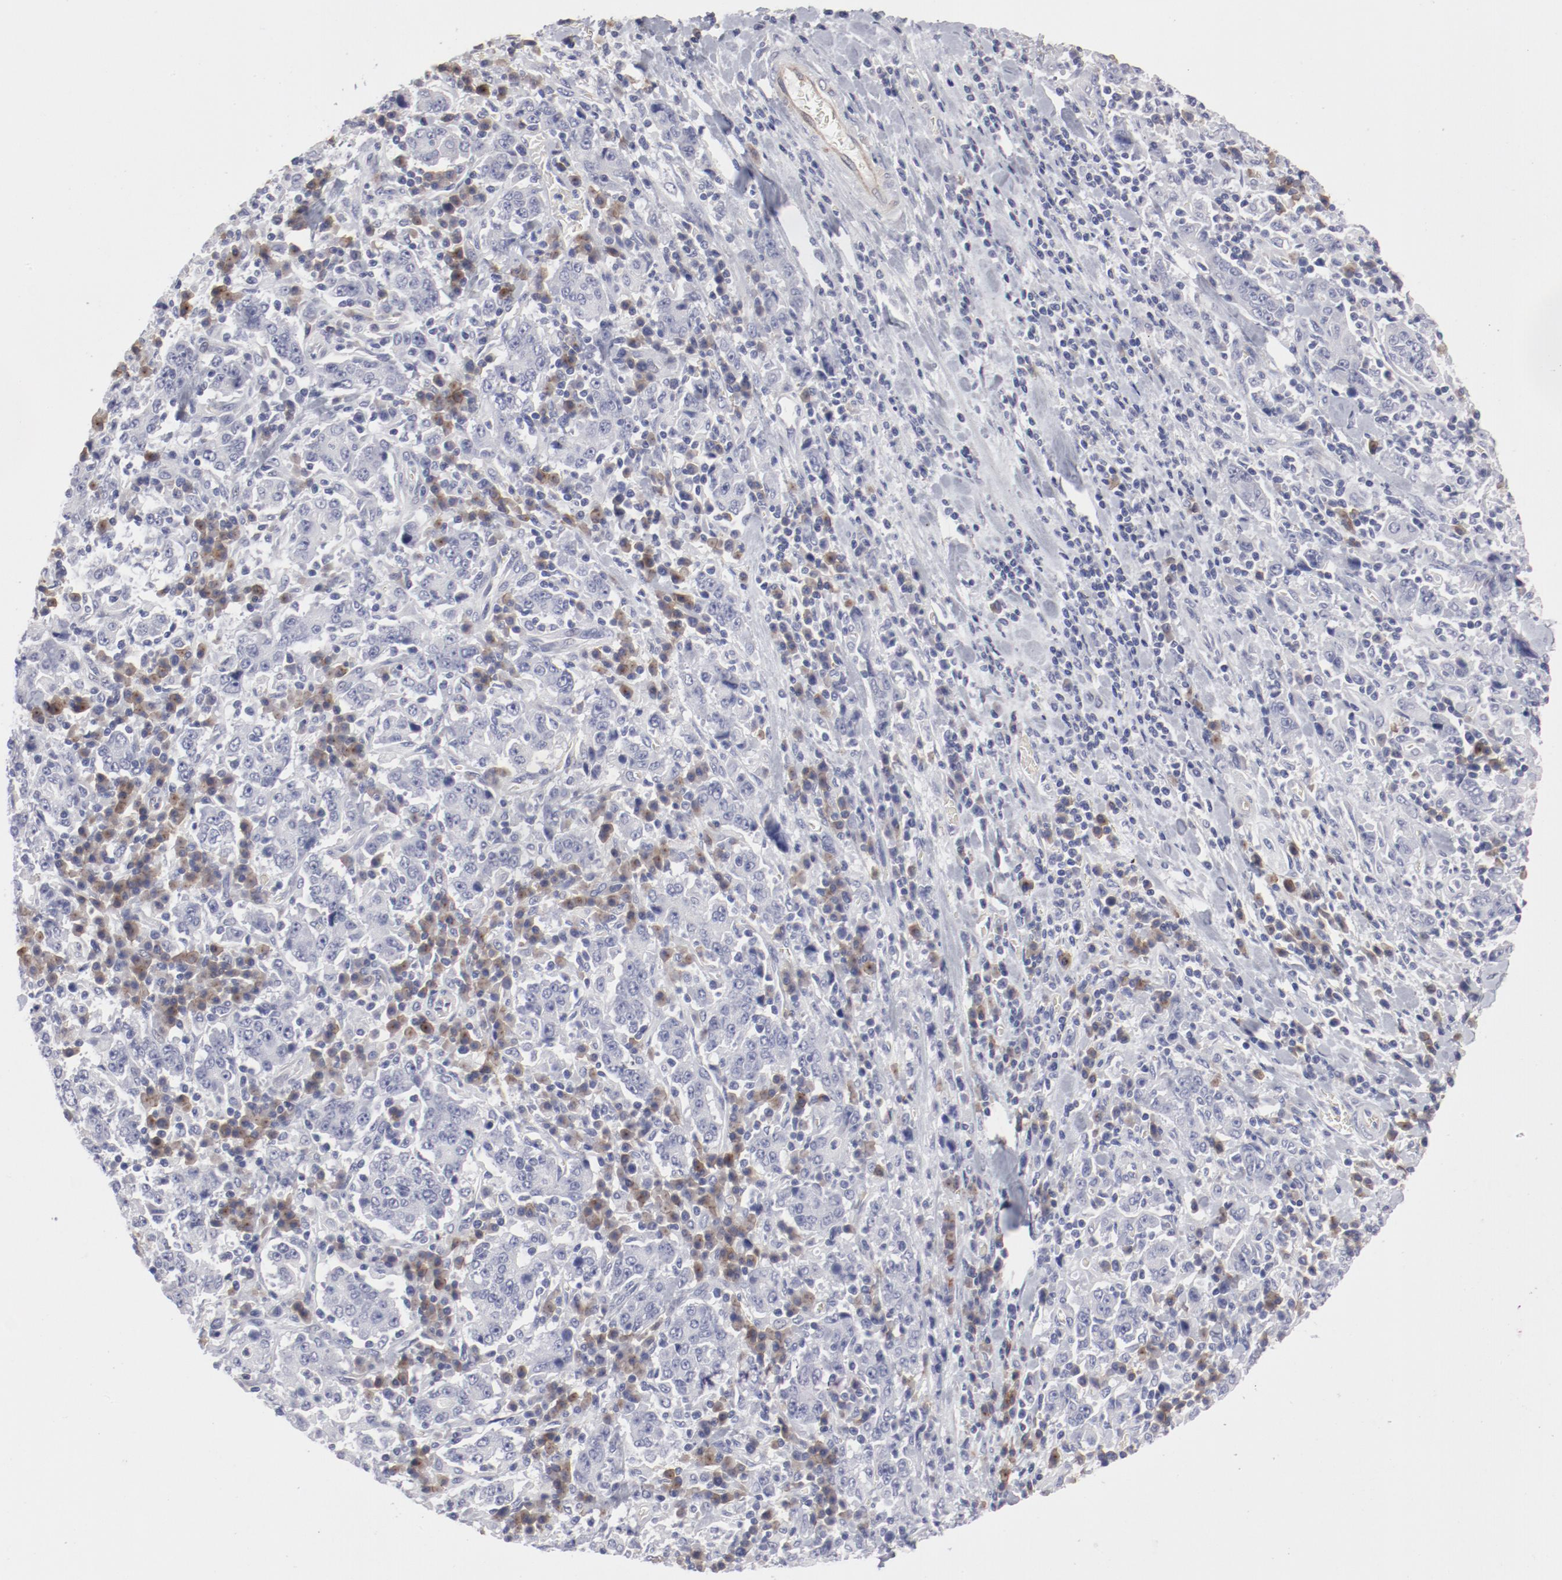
{"staining": {"intensity": "negative", "quantity": "none", "location": "none"}, "tissue": "stomach cancer", "cell_type": "Tumor cells", "image_type": "cancer", "snomed": [{"axis": "morphology", "description": "Normal tissue, NOS"}, {"axis": "morphology", "description": "Adenocarcinoma, NOS"}, {"axis": "topography", "description": "Stomach, upper"}, {"axis": "topography", "description": "Stomach"}], "caption": "Human stomach cancer (adenocarcinoma) stained for a protein using immunohistochemistry shows no staining in tumor cells.", "gene": "LAX1", "patient": {"sex": "male", "age": 59}}